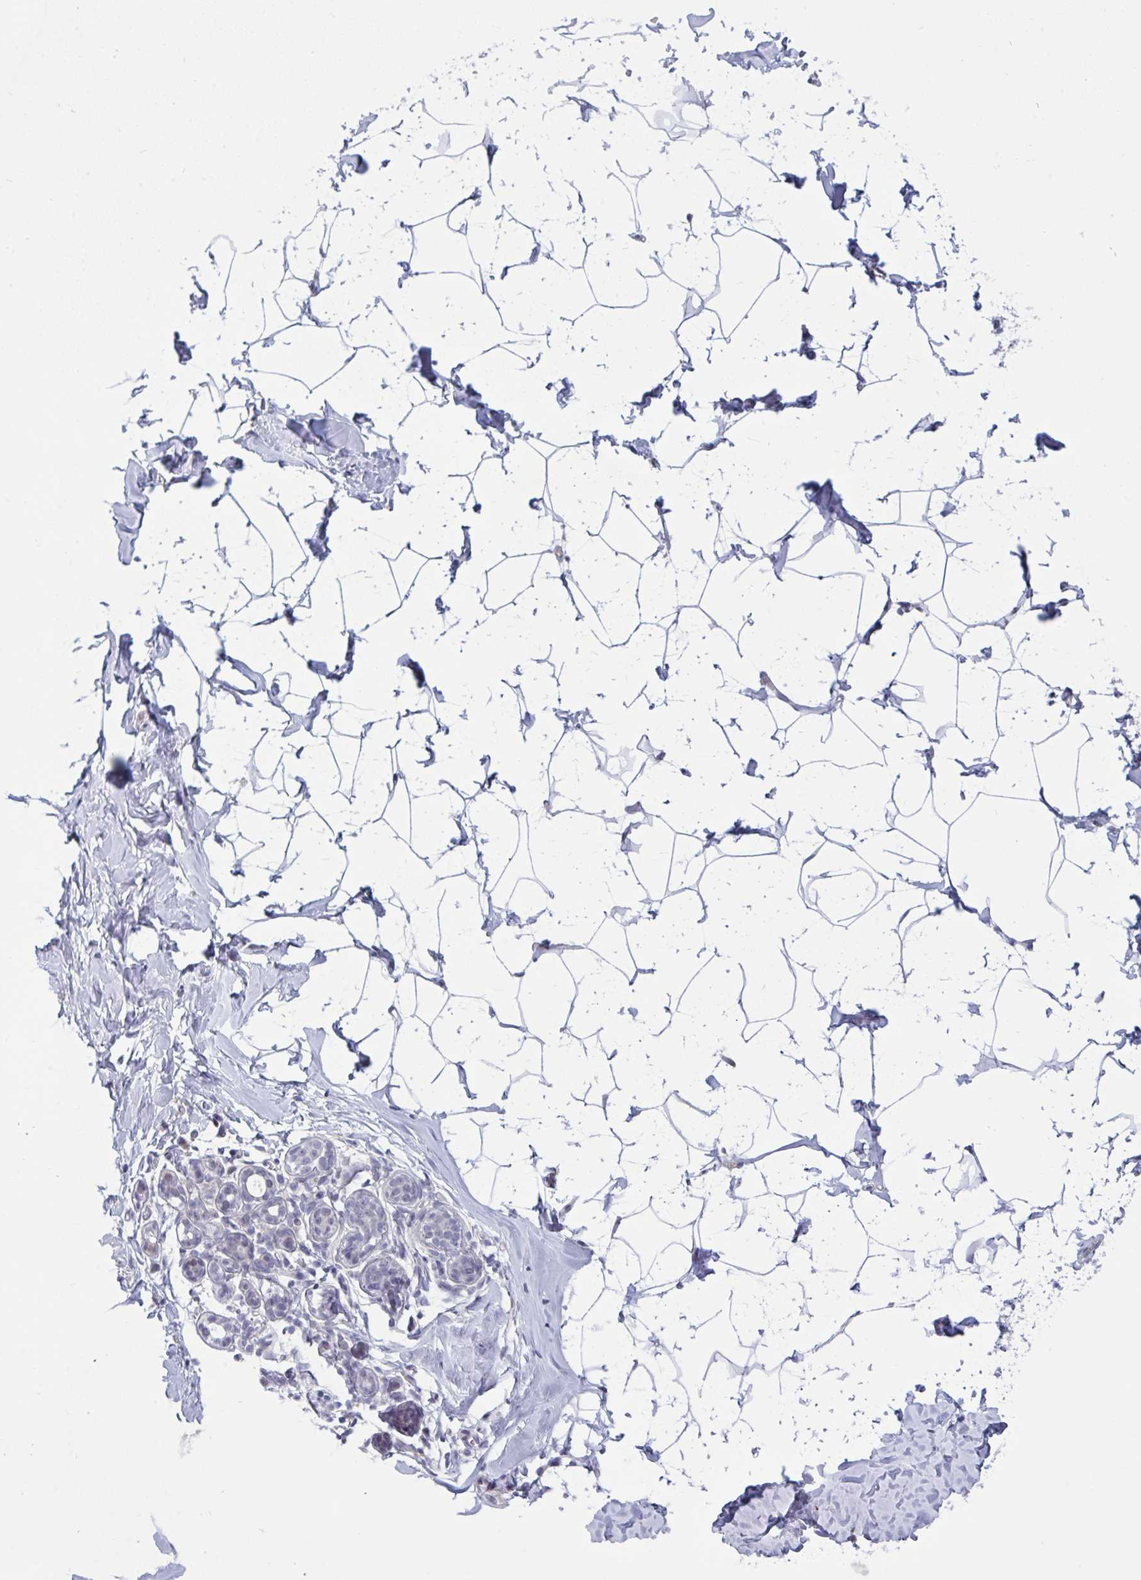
{"staining": {"intensity": "negative", "quantity": "none", "location": "none"}, "tissue": "breast", "cell_type": "Adipocytes", "image_type": "normal", "snomed": [{"axis": "morphology", "description": "Normal tissue, NOS"}, {"axis": "topography", "description": "Breast"}], "caption": "This micrograph is of normal breast stained with IHC to label a protein in brown with the nuclei are counter-stained blue. There is no positivity in adipocytes. (Brightfield microscopy of DAB (3,3'-diaminobenzidine) IHC at high magnification).", "gene": "TCEAL8", "patient": {"sex": "female", "age": 32}}